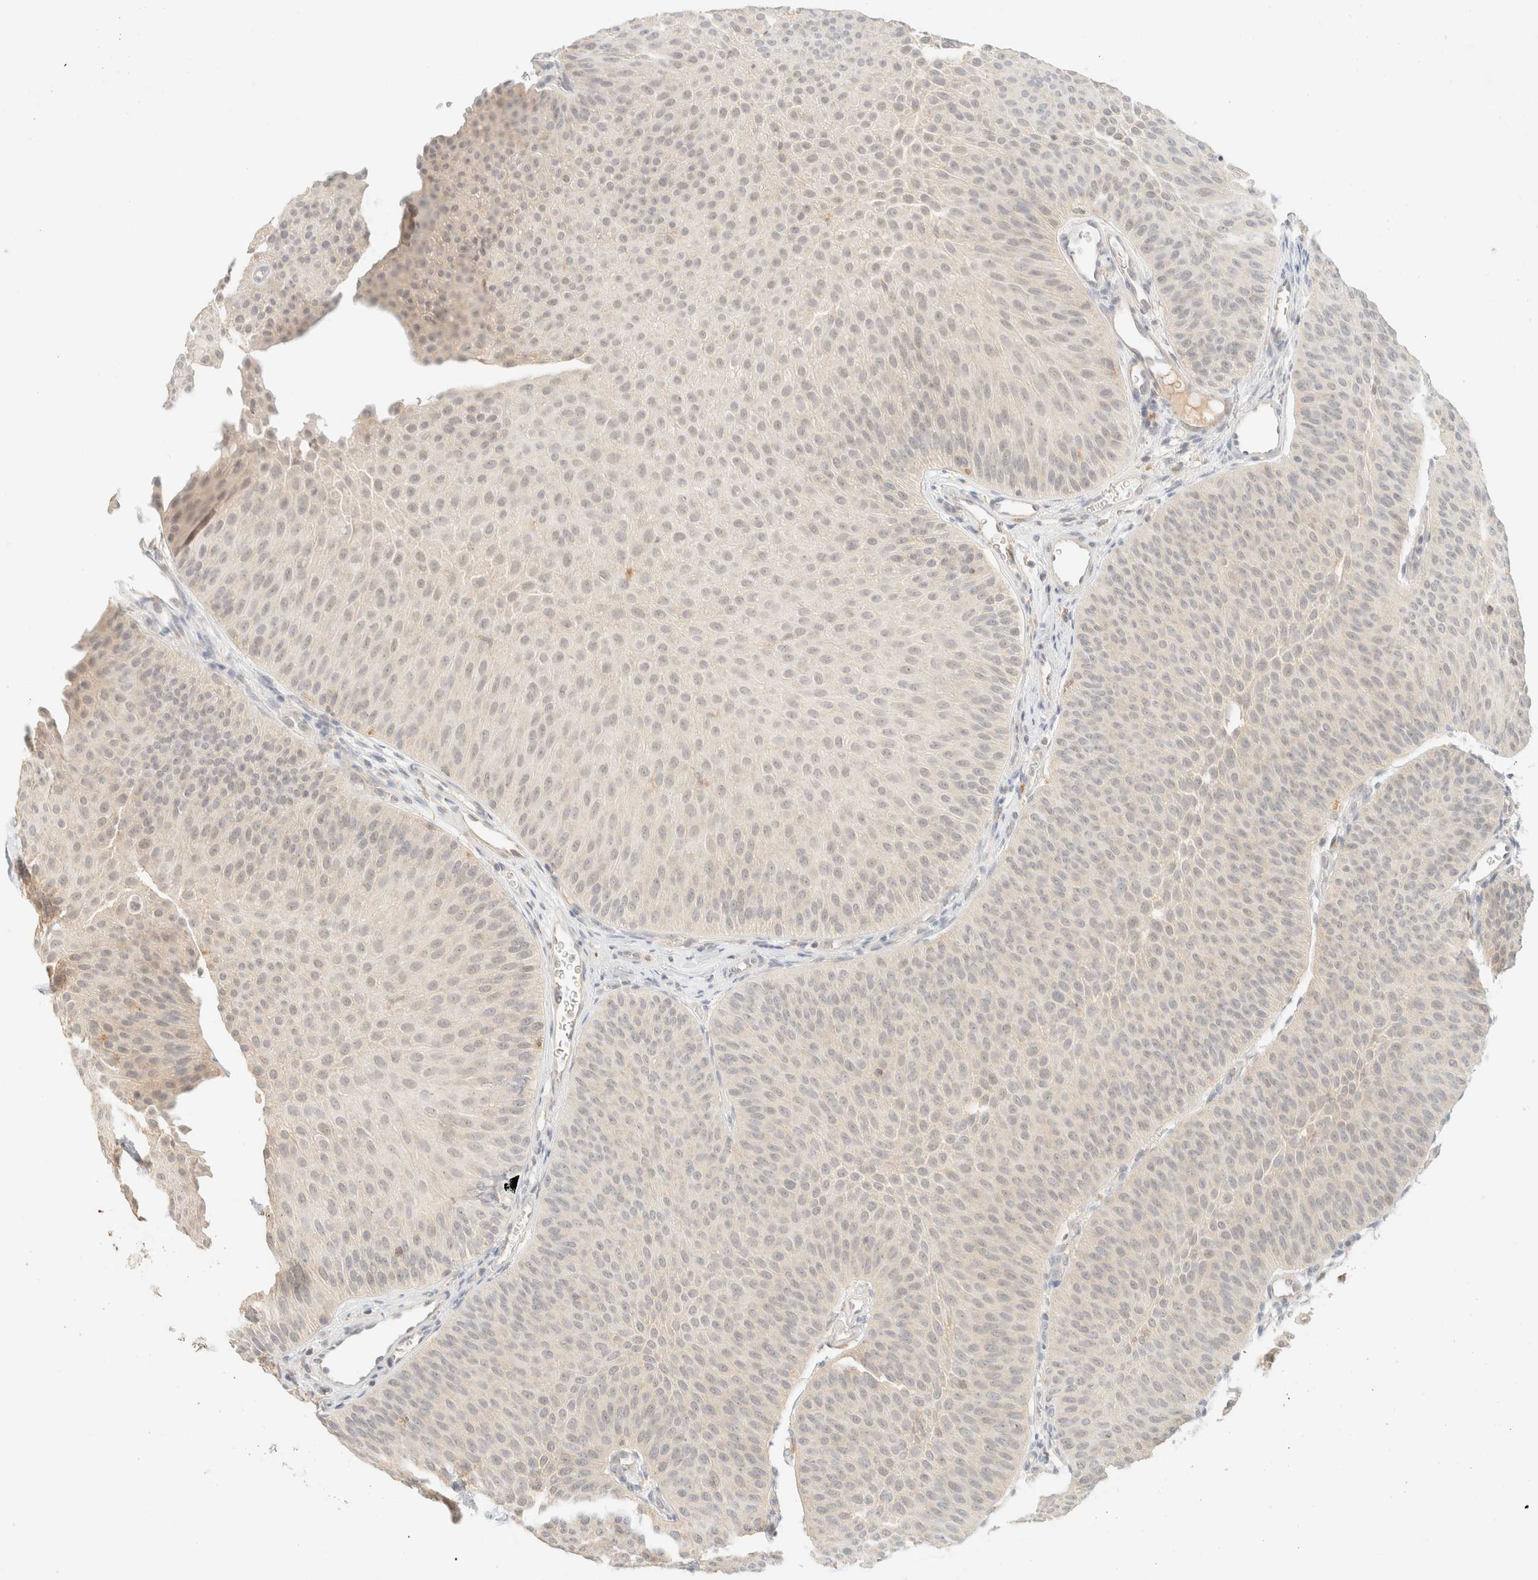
{"staining": {"intensity": "negative", "quantity": "none", "location": "none"}, "tissue": "urothelial cancer", "cell_type": "Tumor cells", "image_type": "cancer", "snomed": [{"axis": "morphology", "description": "Urothelial carcinoma, Low grade"}, {"axis": "topography", "description": "Urinary bladder"}], "caption": "Immunohistochemistry image of neoplastic tissue: urothelial carcinoma (low-grade) stained with DAB (3,3'-diaminobenzidine) reveals no significant protein positivity in tumor cells.", "gene": "TIMD4", "patient": {"sex": "female", "age": 60}}